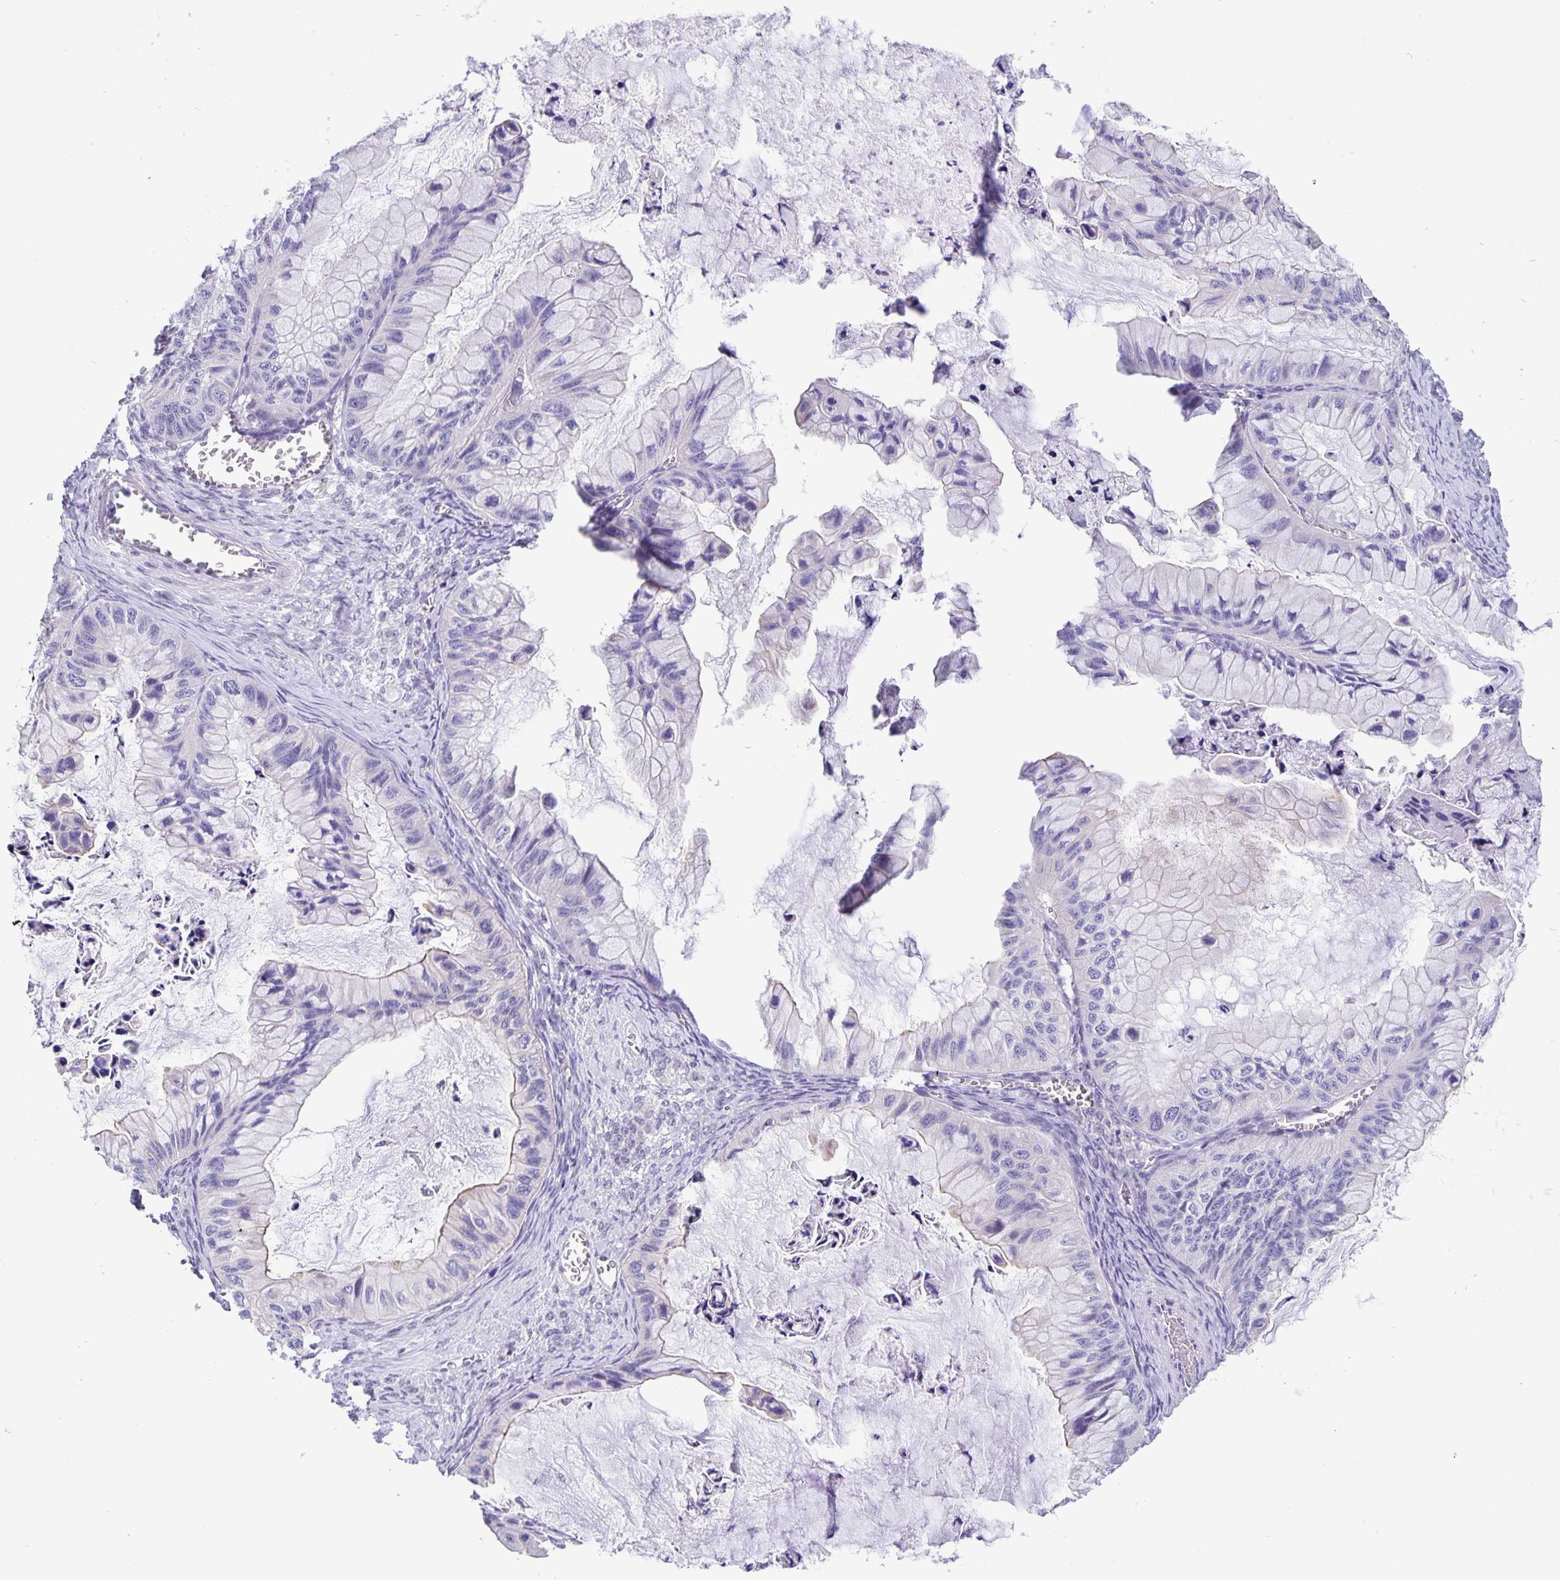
{"staining": {"intensity": "negative", "quantity": "none", "location": "none"}, "tissue": "ovarian cancer", "cell_type": "Tumor cells", "image_type": "cancer", "snomed": [{"axis": "morphology", "description": "Cystadenocarcinoma, mucinous, NOS"}, {"axis": "topography", "description": "Ovary"}], "caption": "This is an immunohistochemistry (IHC) image of human ovarian cancer (mucinous cystadenocarcinoma). There is no expression in tumor cells.", "gene": "ERMN", "patient": {"sex": "female", "age": 72}}